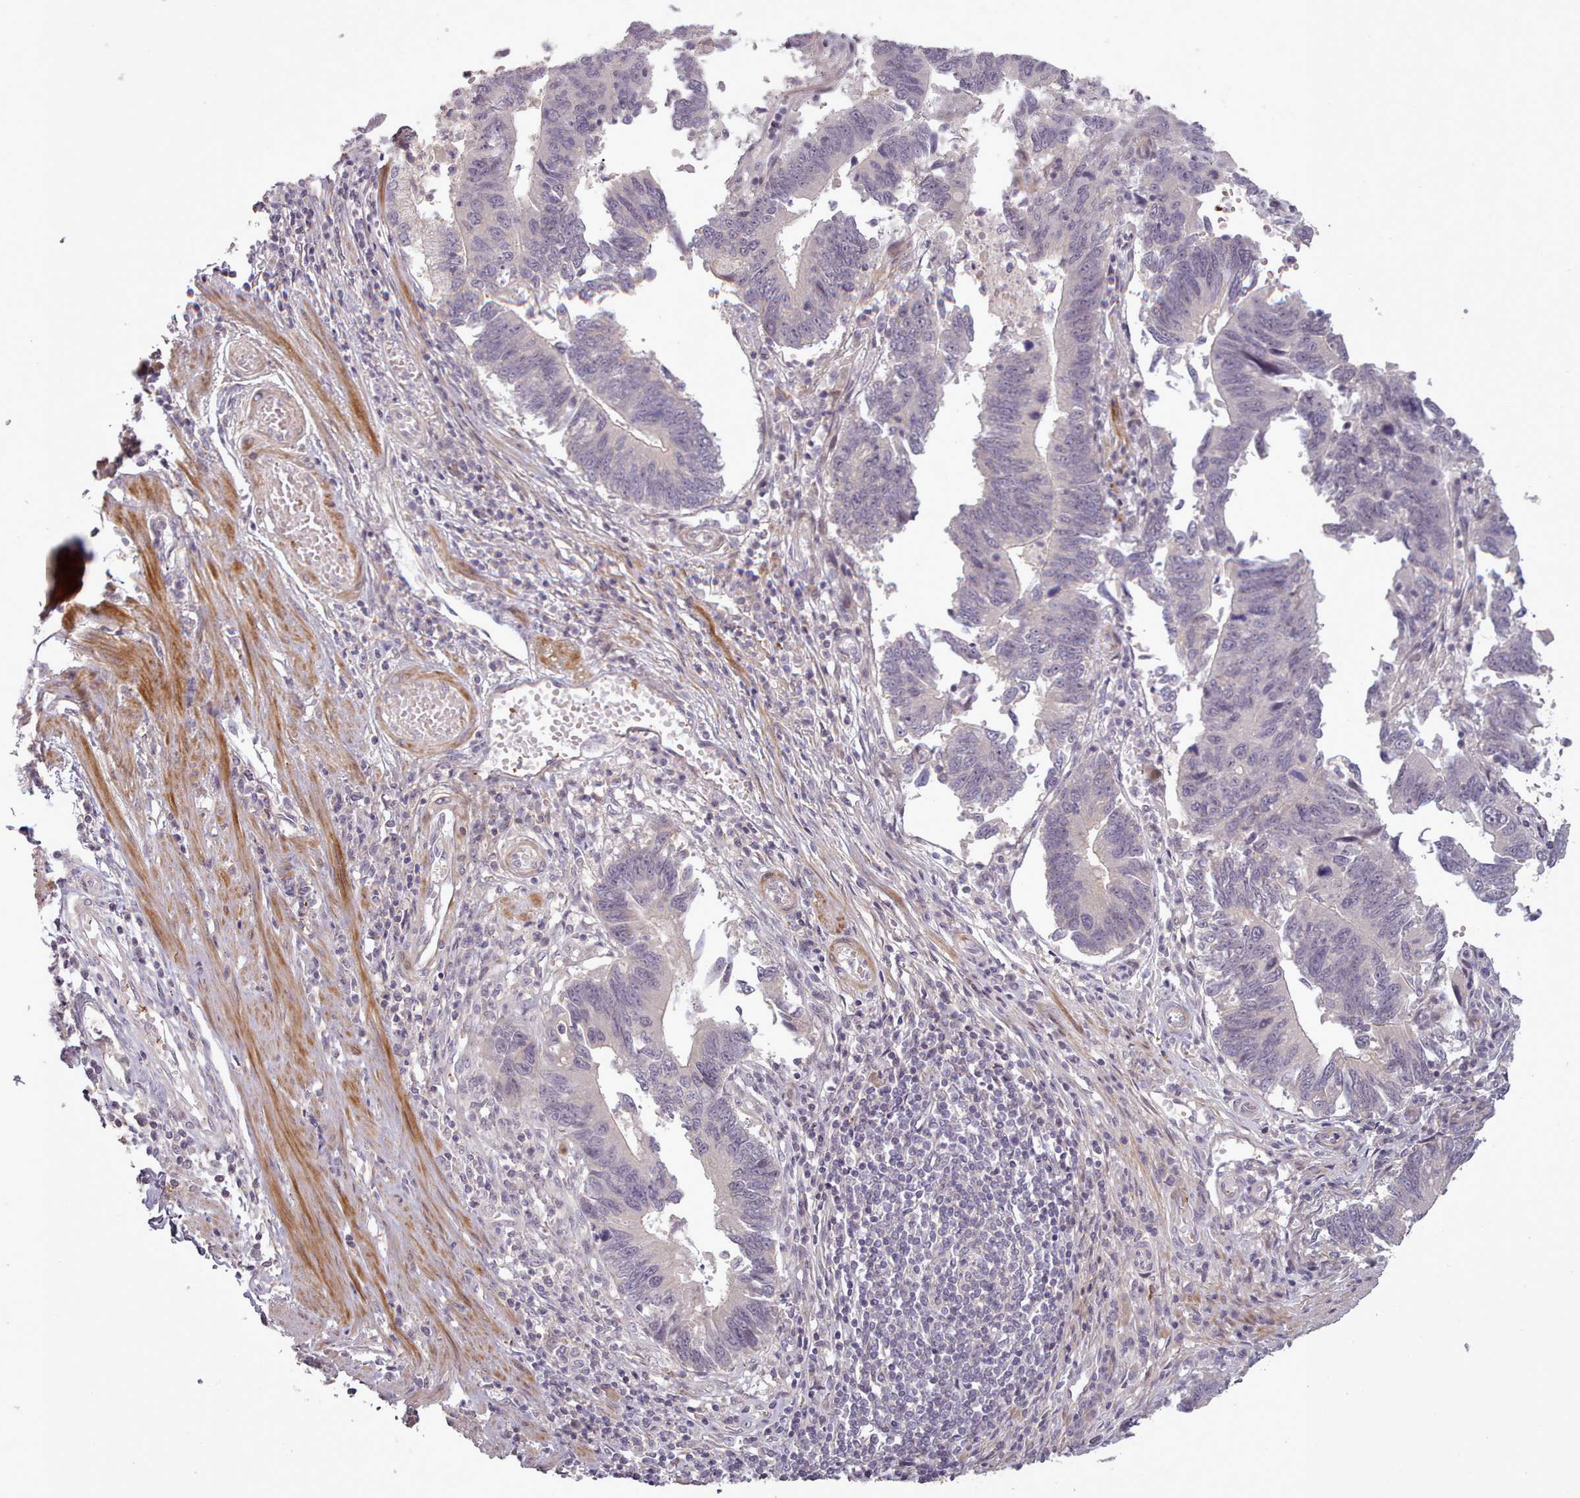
{"staining": {"intensity": "negative", "quantity": "none", "location": "none"}, "tissue": "stomach cancer", "cell_type": "Tumor cells", "image_type": "cancer", "snomed": [{"axis": "morphology", "description": "Adenocarcinoma, NOS"}, {"axis": "topography", "description": "Stomach"}], "caption": "Immunohistochemical staining of stomach cancer exhibits no significant positivity in tumor cells.", "gene": "LEFTY2", "patient": {"sex": "male", "age": 59}}